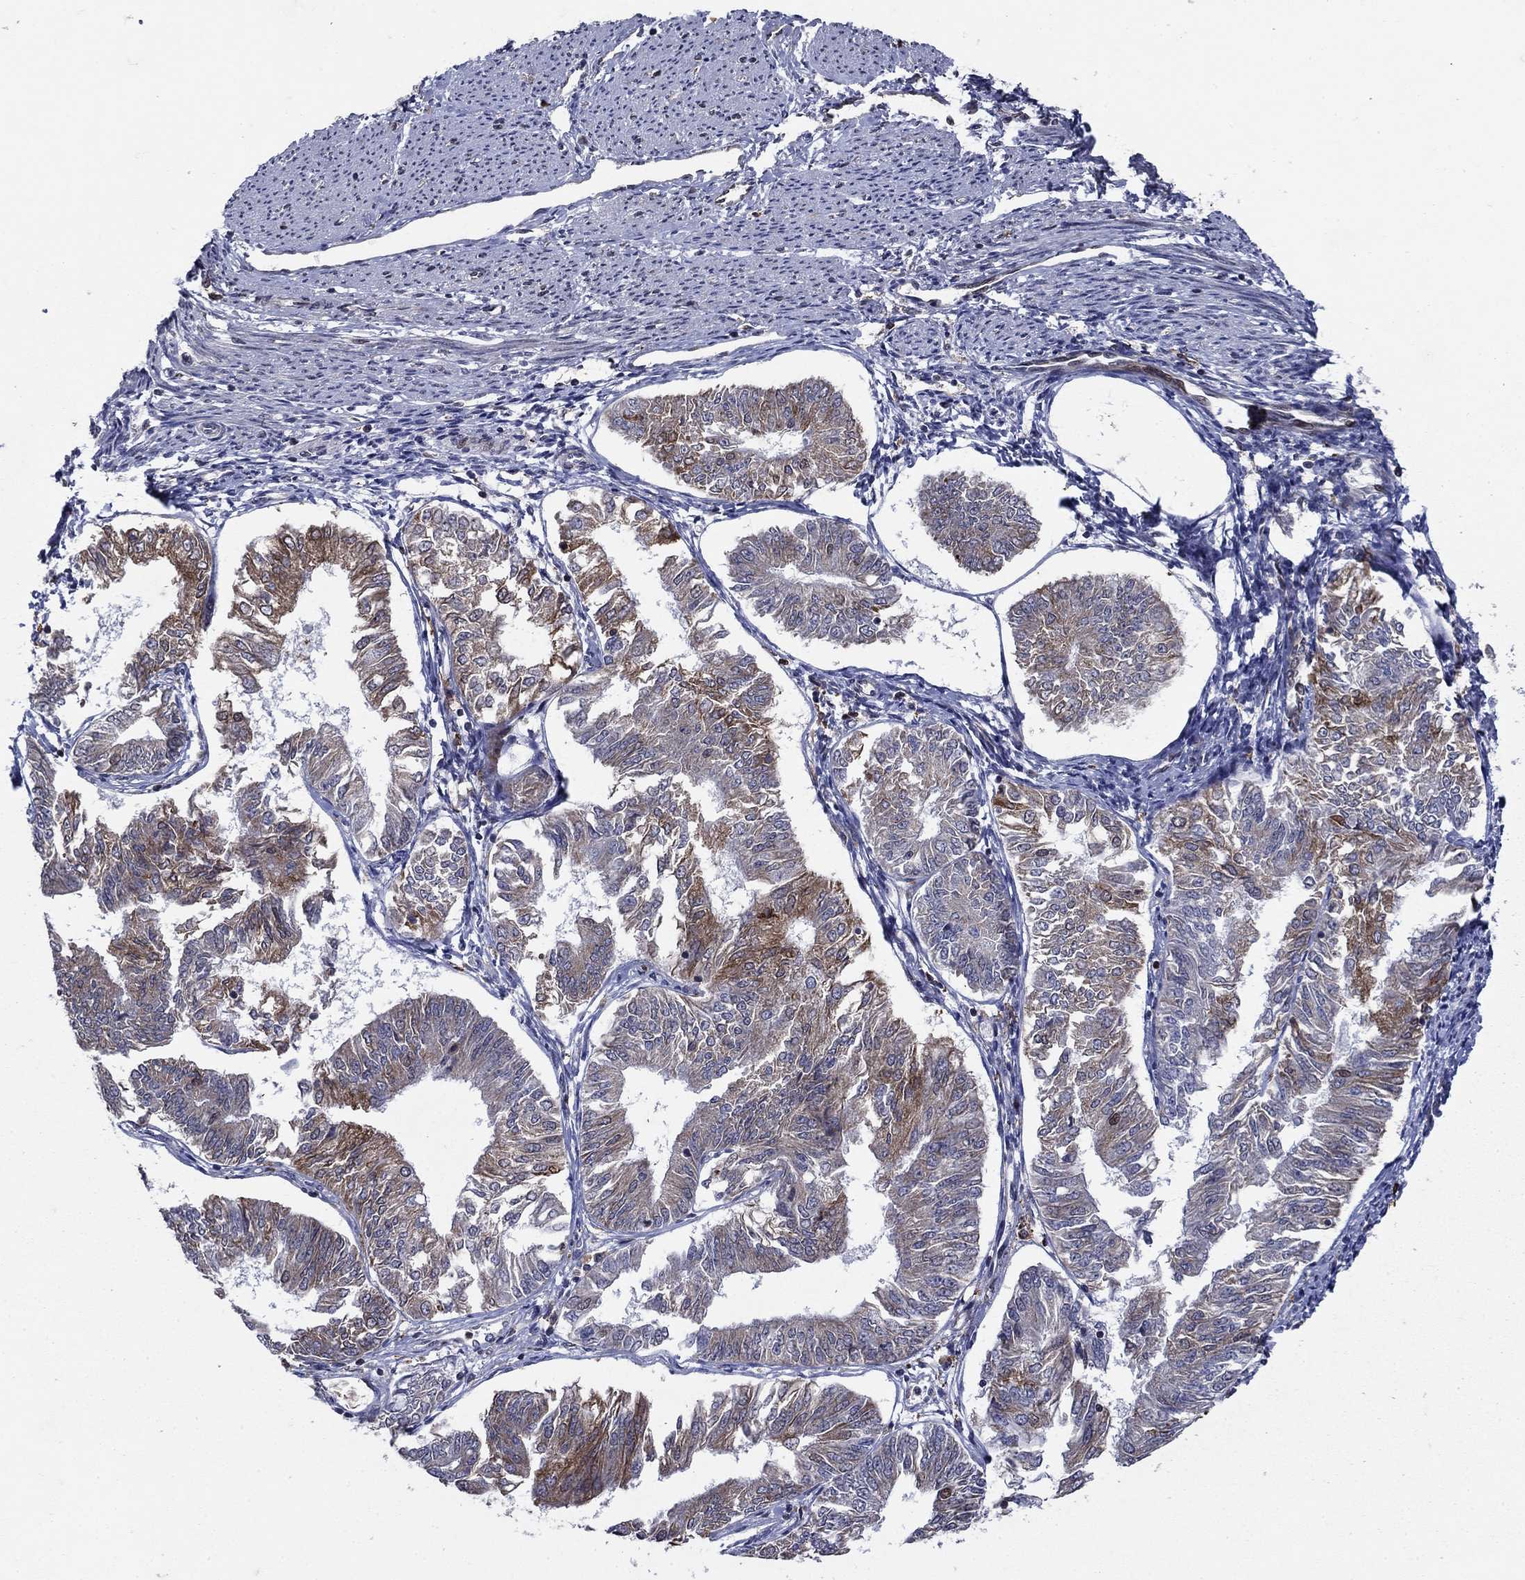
{"staining": {"intensity": "moderate", "quantity": "25%-75%", "location": "cytoplasmic/membranous"}, "tissue": "endometrial cancer", "cell_type": "Tumor cells", "image_type": "cancer", "snomed": [{"axis": "morphology", "description": "Adenocarcinoma, NOS"}, {"axis": "topography", "description": "Endometrium"}], "caption": "High-power microscopy captured an IHC histopathology image of endometrial adenocarcinoma, revealing moderate cytoplasmic/membranous positivity in about 25%-75% of tumor cells.", "gene": "DHRS7", "patient": {"sex": "female", "age": 58}}